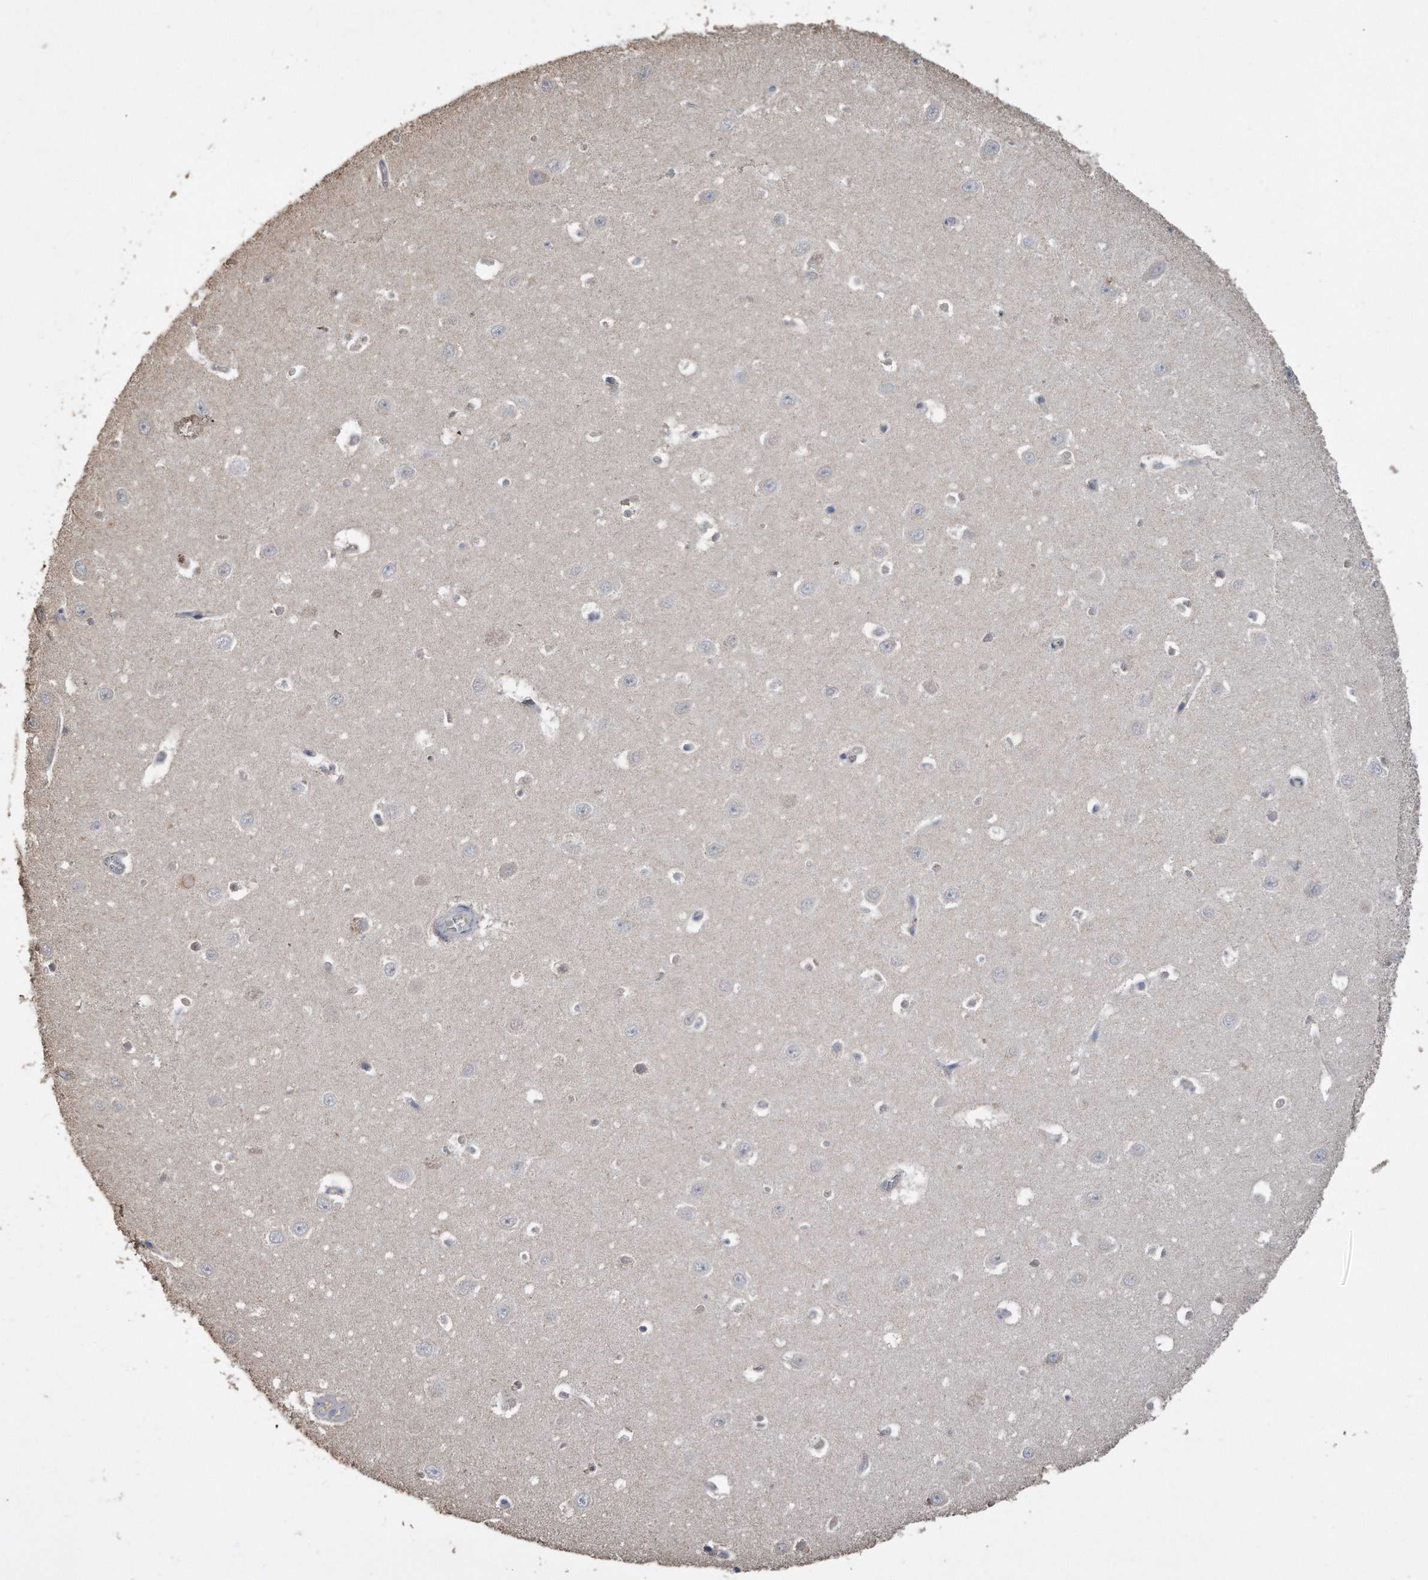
{"staining": {"intensity": "negative", "quantity": "none", "location": "none"}, "tissue": "hippocampus", "cell_type": "Glial cells", "image_type": "normal", "snomed": [{"axis": "morphology", "description": "Normal tissue, NOS"}, {"axis": "topography", "description": "Hippocampus"}], "caption": "High power microscopy histopathology image of an immunohistochemistry image of unremarkable hippocampus, revealing no significant positivity in glial cells.", "gene": "CDCP1", "patient": {"sex": "female", "age": 64}}